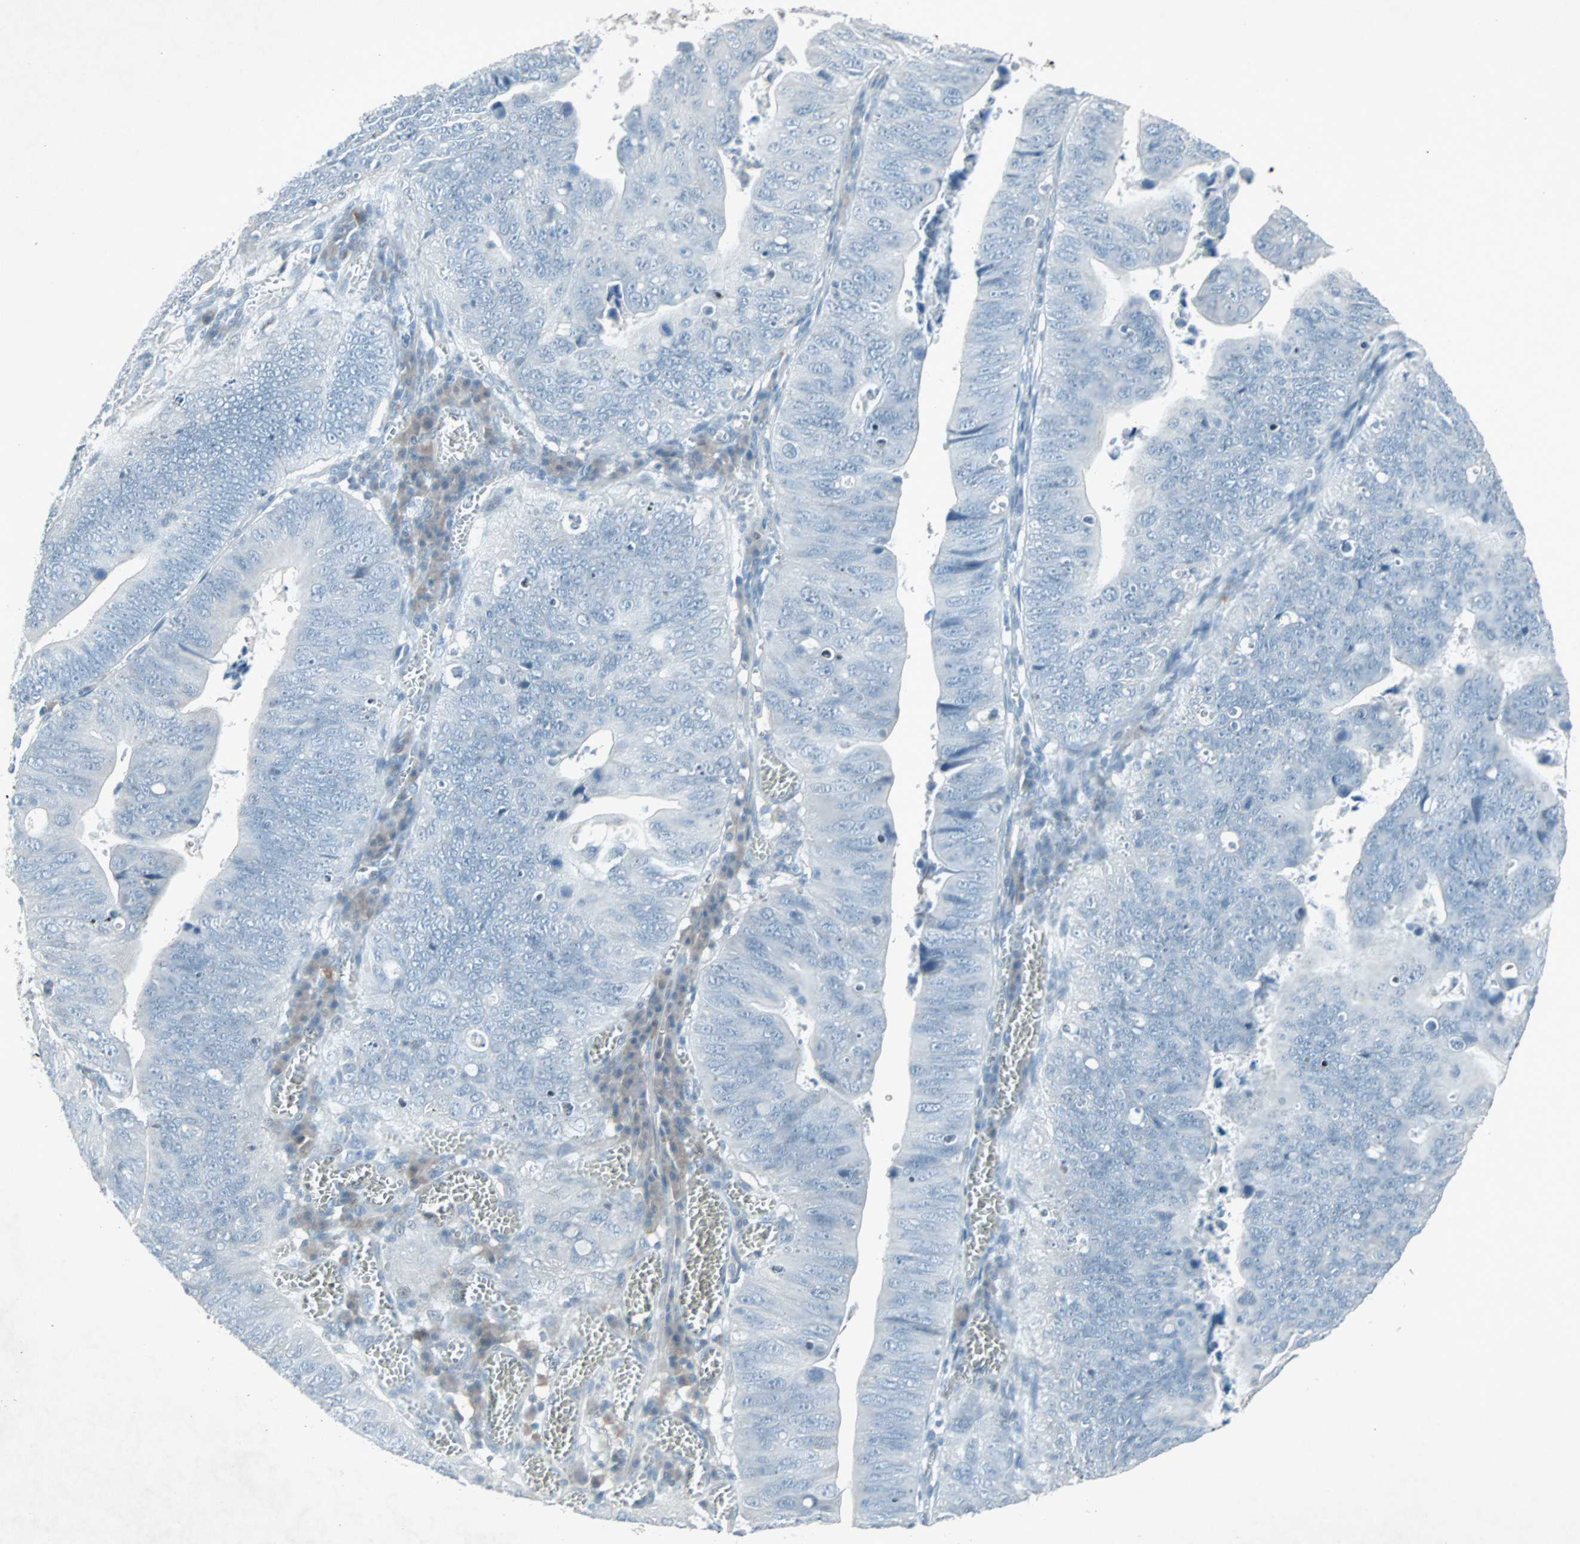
{"staining": {"intensity": "negative", "quantity": "none", "location": "none"}, "tissue": "stomach cancer", "cell_type": "Tumor cells", "image_type": "cancer", "snomed": [{"axis": "morphology", "description": "Adenocarcinoma, NOS"}, {"axis": "topography", "description": "Stomach"}], "caption": "IHC image of neoplastic tissue: adenocarcinoma (stomach) stained with DAB displays no significant protein staining in tumor cells.", "gene": "LANCL3", "patient": {"sex": "male", "age": 59}}